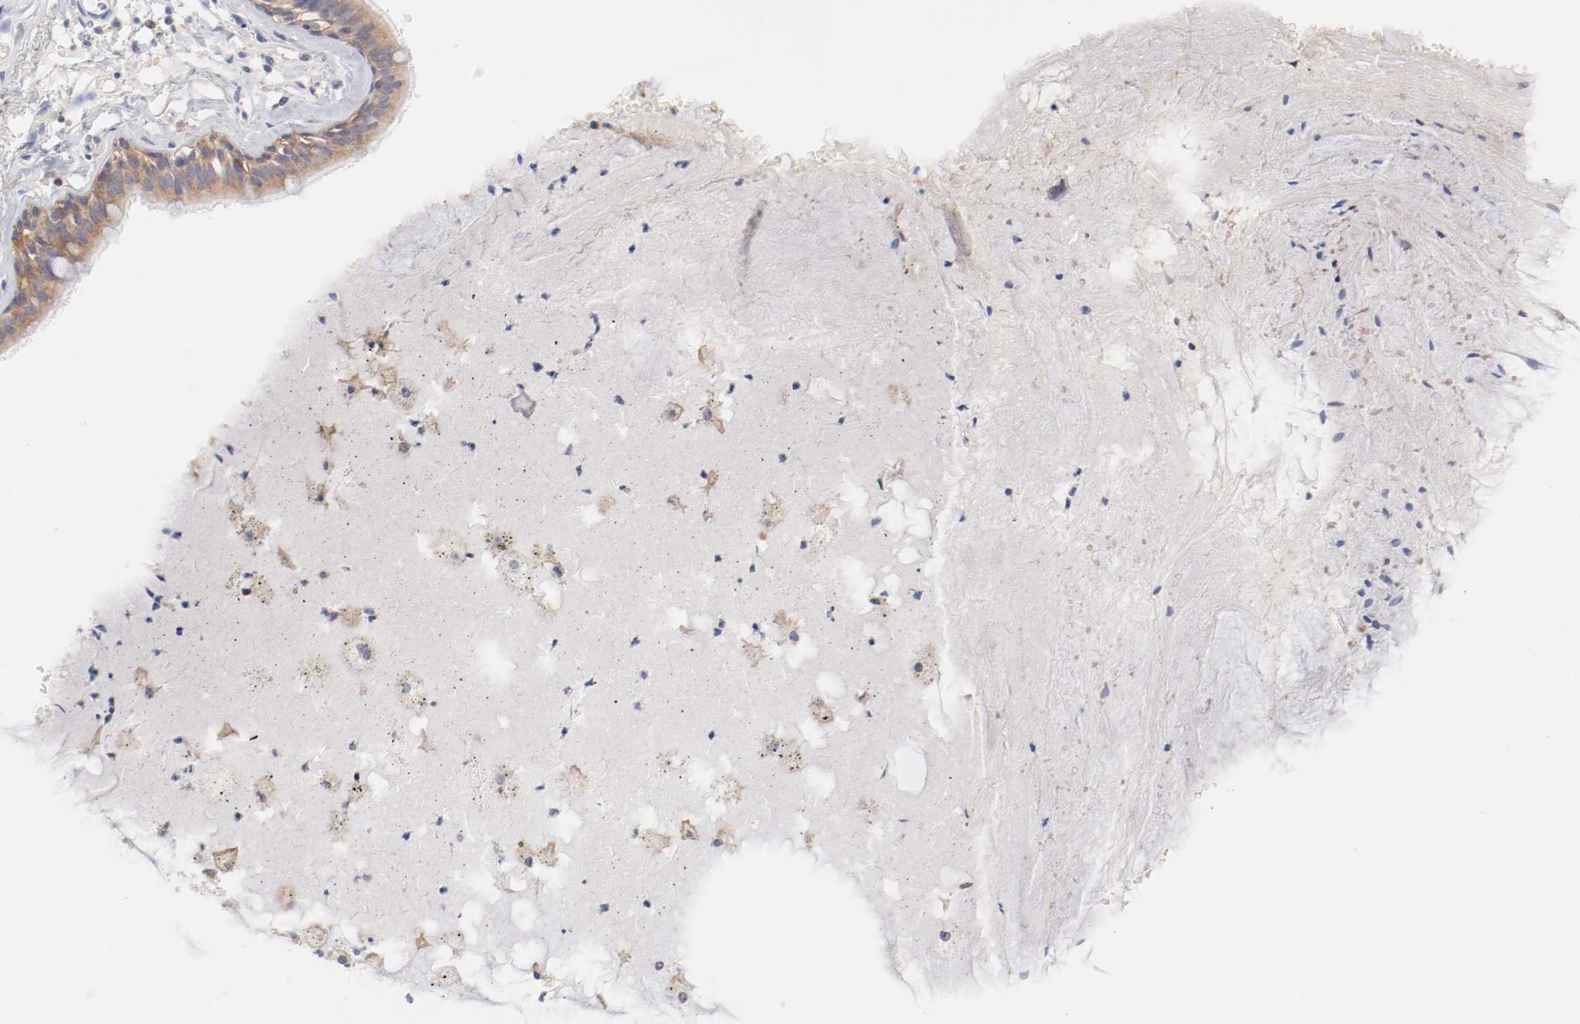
{"staining": {"intensity": "weak", "quantity": ">75%", "location": "cytoplasmic/membranous"}, "tissue": "bronchus", "cell_type": "Respiratory epithelial cells", "image_type": "normal", "snomed": [{"axis": "morphology", "description": "Normal tissue, NOS"}, {"axis": "topography", "description": "Bronchus"}, {"axis": "topography", "description": "Lung"}], "caption": "Protein expression analysis of unremarkable human bronchus reveals weak cytoplasmic/membranous expression in about >75% of respiratory epithelial cells.", "gene": "SETD3", "patient": {"sex": "female", "age": 56}}